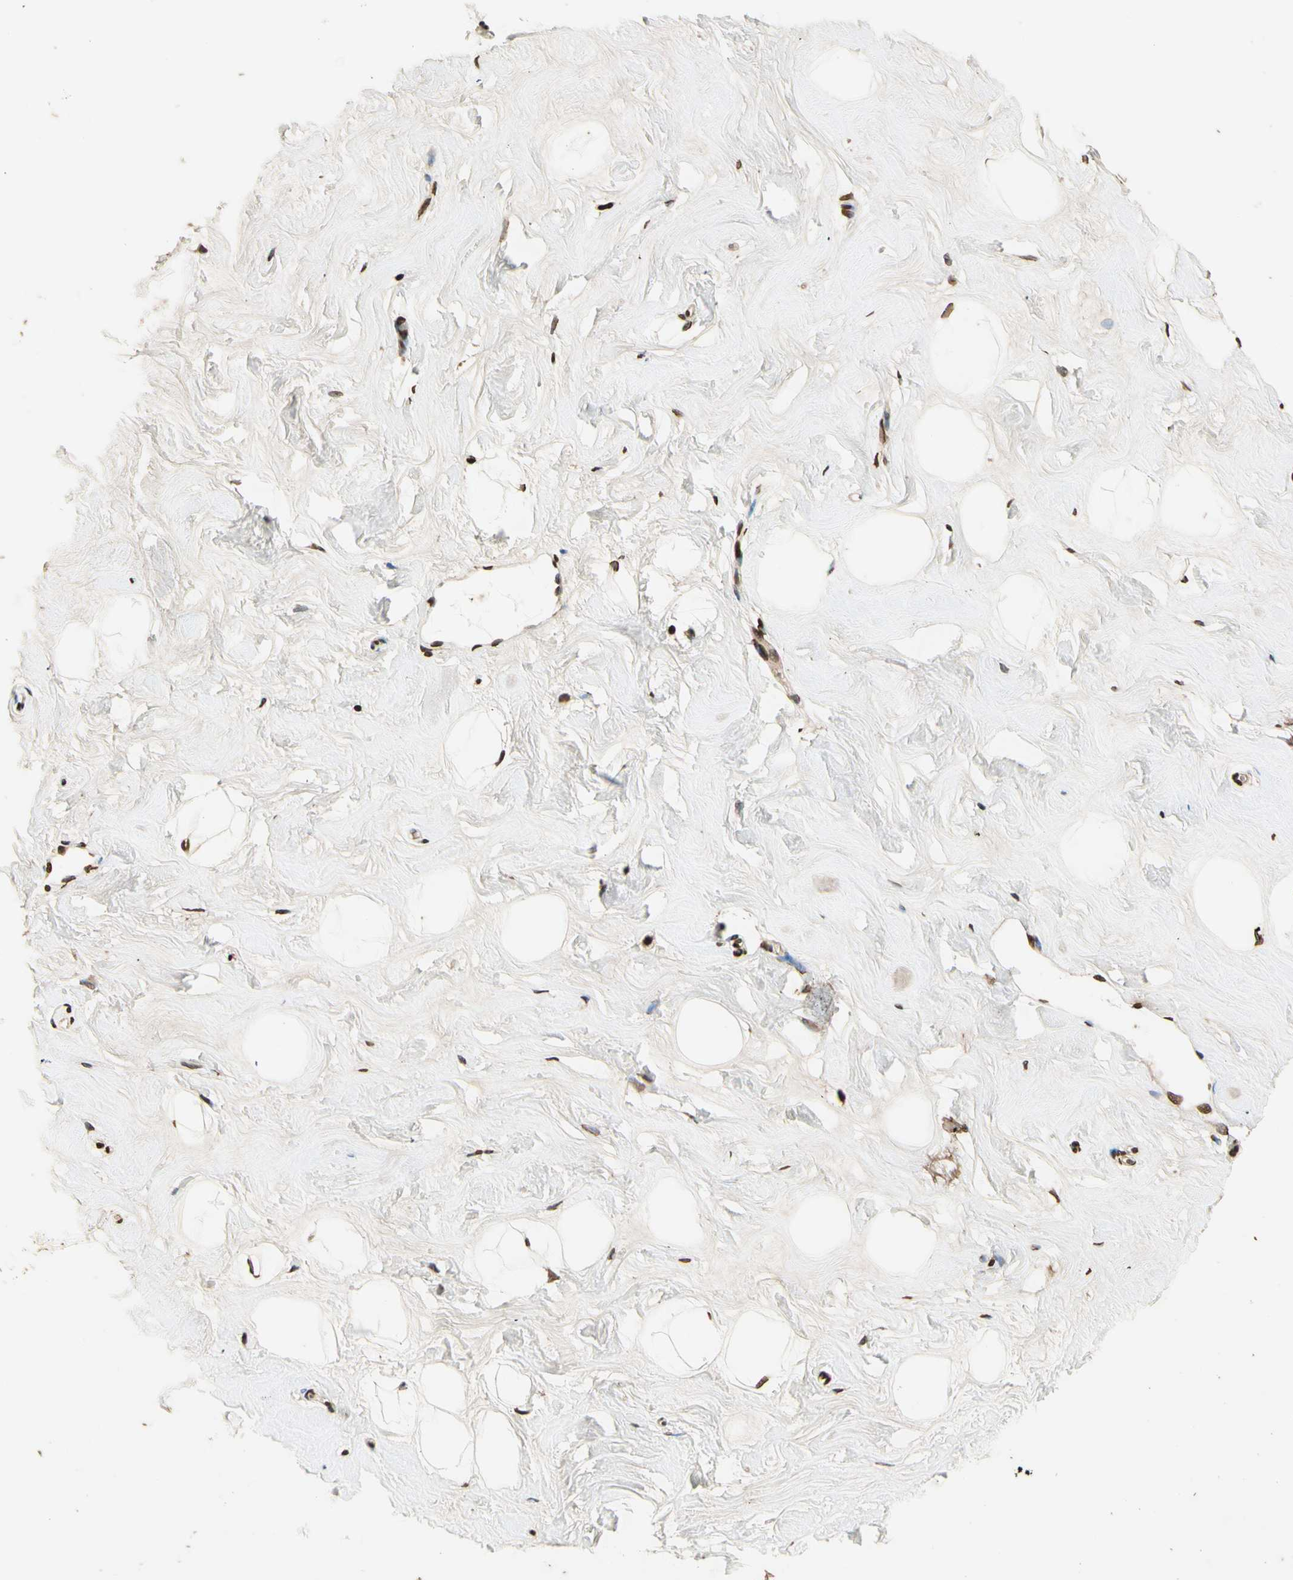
{"staining": {"intensity": "moderate", "quantity": ">75%", "location": "nuclear"}, "tissue": "breast", "cell_type": "Adipocytes", "image_type": "normal", "snomed": [{"axis": "morphology", "description": "Normal tissue, NOS"}, {"axis": "topography", "description": "Breast"}], "caption": "The photomicrograph exhibits staining of unremarkable breast, revealing moderate nuclear protein expression (brown color) within adipocytes.", "gene": "TOP1", "patient": {"sex": "female", "age": 23}}